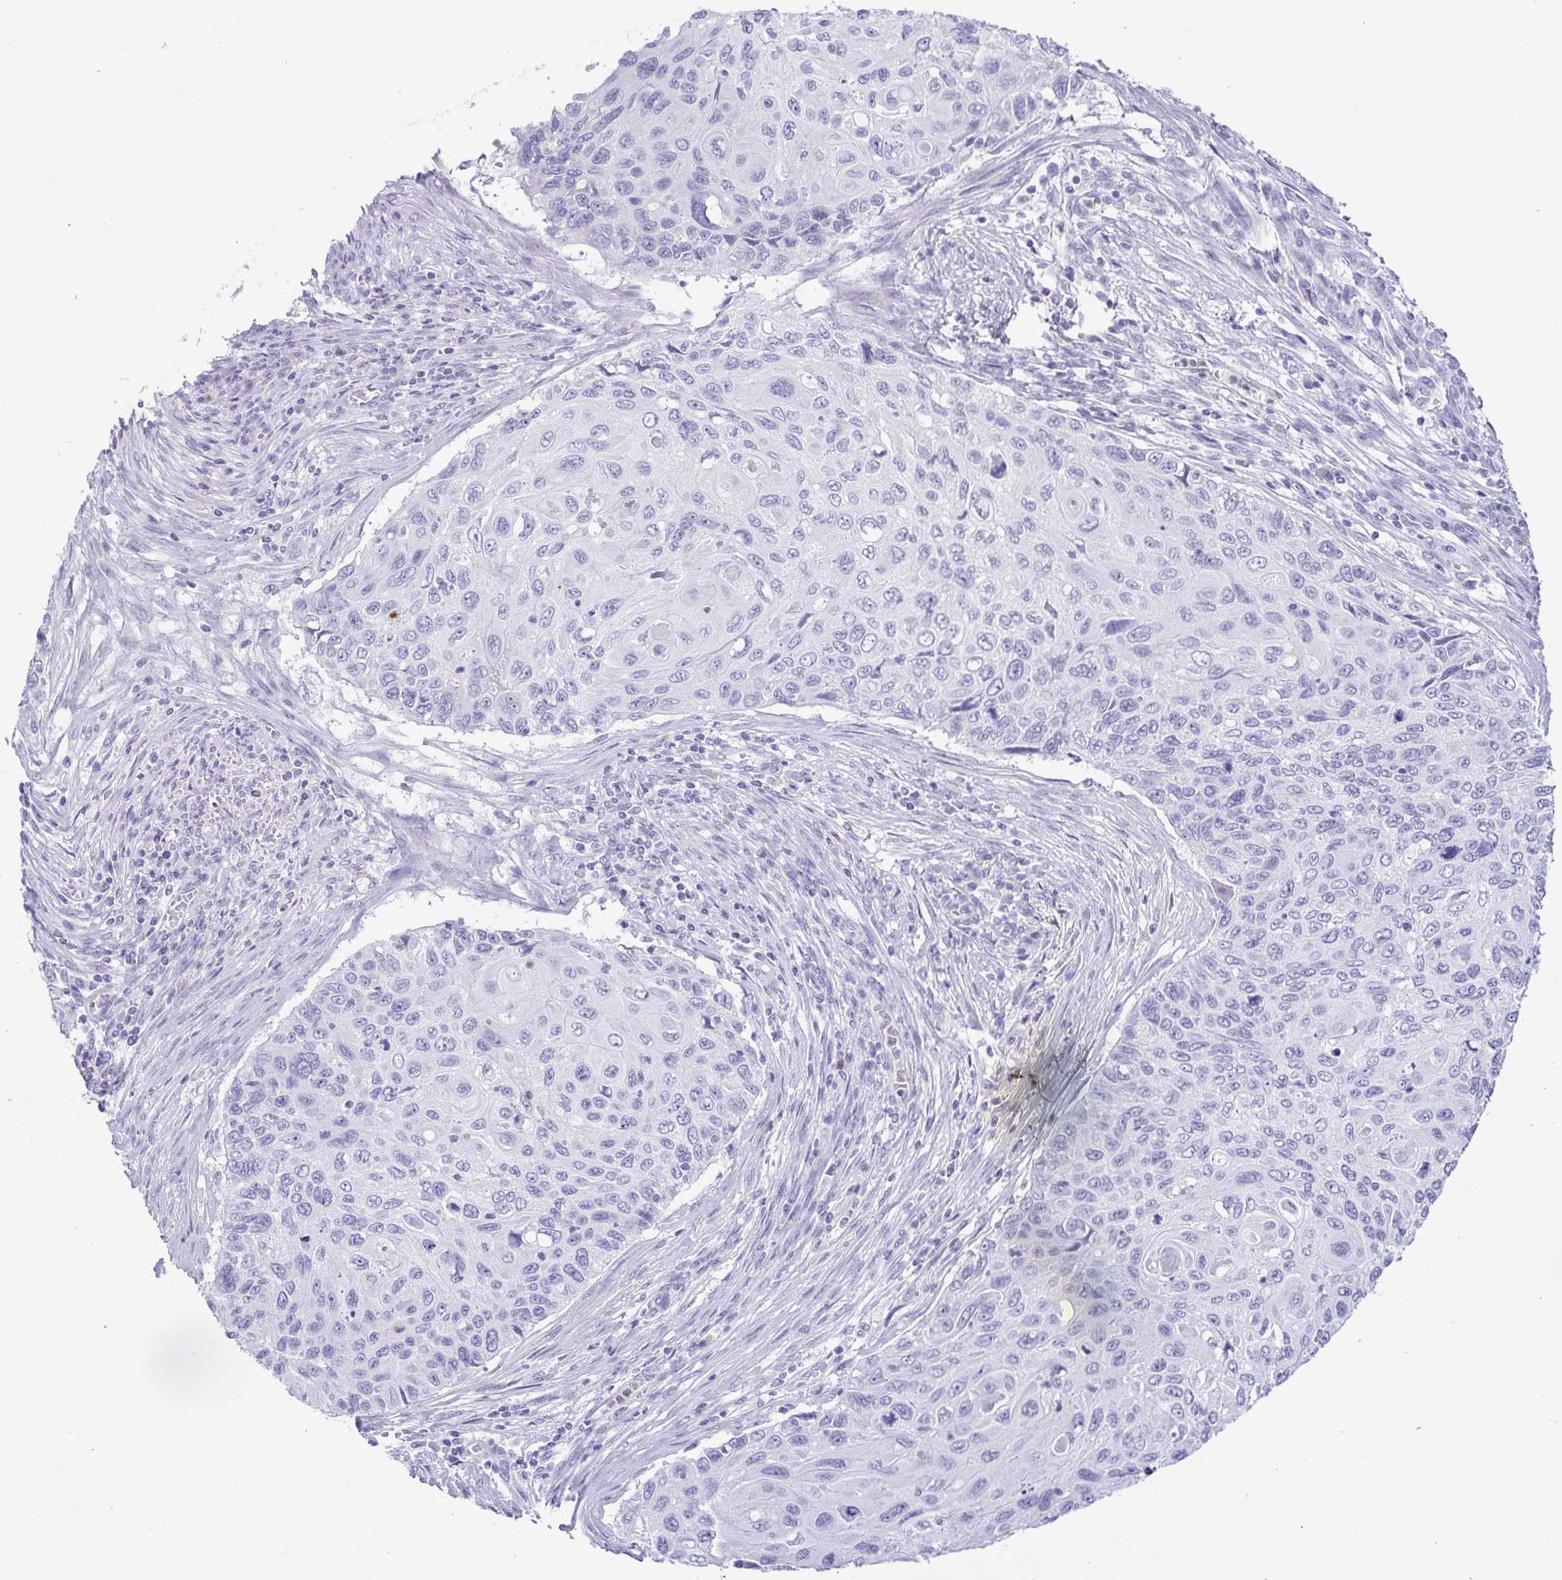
{"staining": {"intensity": "negative", "quantity": "none", "location": "none"}, "tissue": "cervical cancer", "cell_type": "Tumor cells", "image_type": "cancer", "snomed": [{"axis": "morphology", "description": "Squamous cell carcinoma, NOS"}, {"axis": "topography", "description": "Cervix"}], "caption": "Immunohistochemistry (IHC) histopathology image of neoplastic tissue: squamous cell carcinoma (cervical) stained with DAB (3,3'-diaminobenzidine) shows no significant protein expression in tumor cells.", "gene": "AZU1", "patient": {"sex": "female", "age": 70}}